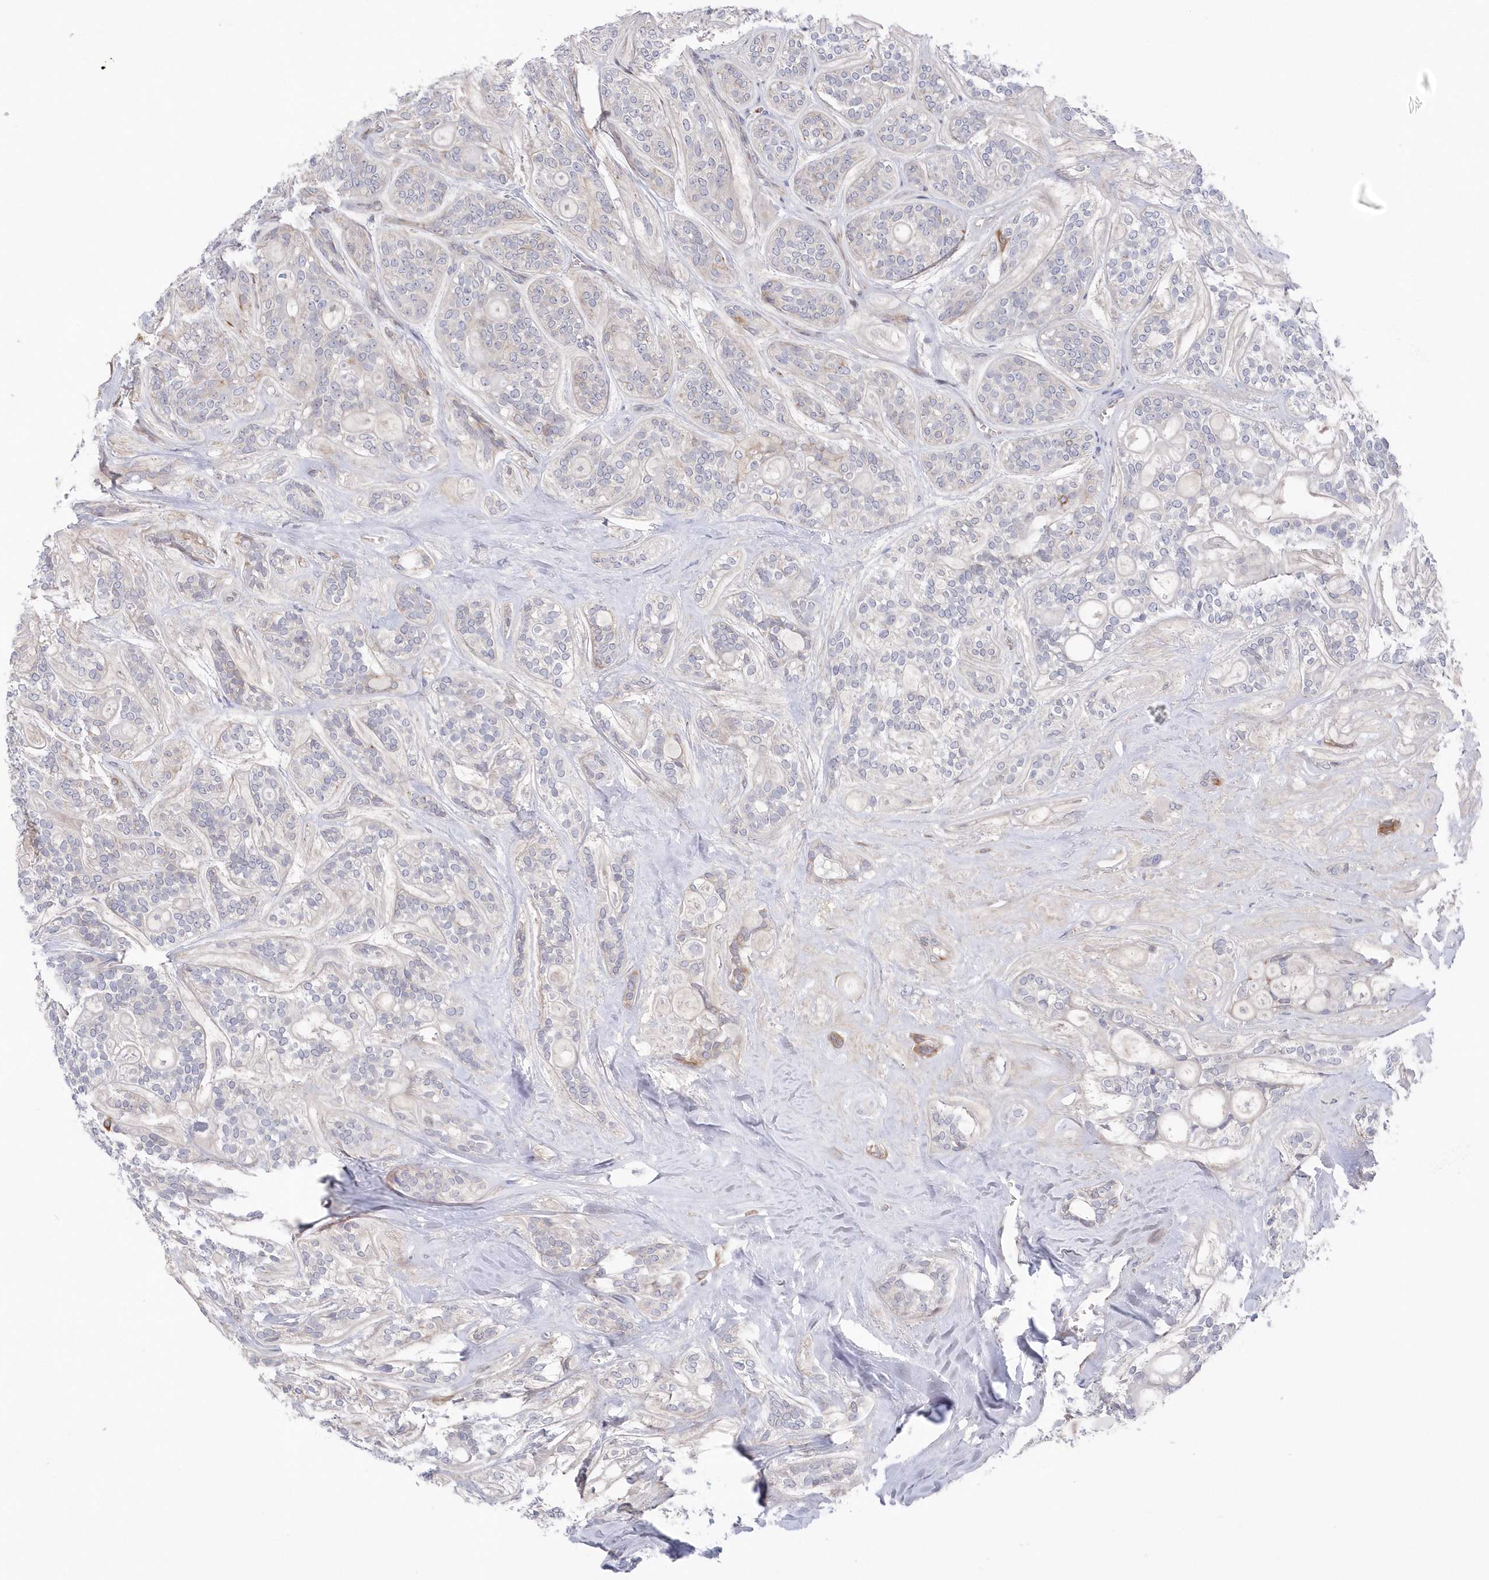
{"staining": {"intensity": "negative", "quantity": "none", "location": "none"}, "tissue": "head and neck cancer", "cell_type": "Tumor cells", "image_type": "cancer", "snomed": [{"axis": "morphology", "description": "Adenocarcinoma, NOS"}, {"axis": "topography", "description": "Head-Neck"}], "caption": "Immunohistochemistry (IHC) of adenocarcinoma (head and neck) shows no positivity in tumor cells. Brightfield microscopy of immunohistochemistry stained with DAB (3,3'-diaminobenzidine) (brown) and hematoxylin (blue), captured at high magnification.", "gene": "KIAA1586", "patient": {"sex": "male", "age": 66}}